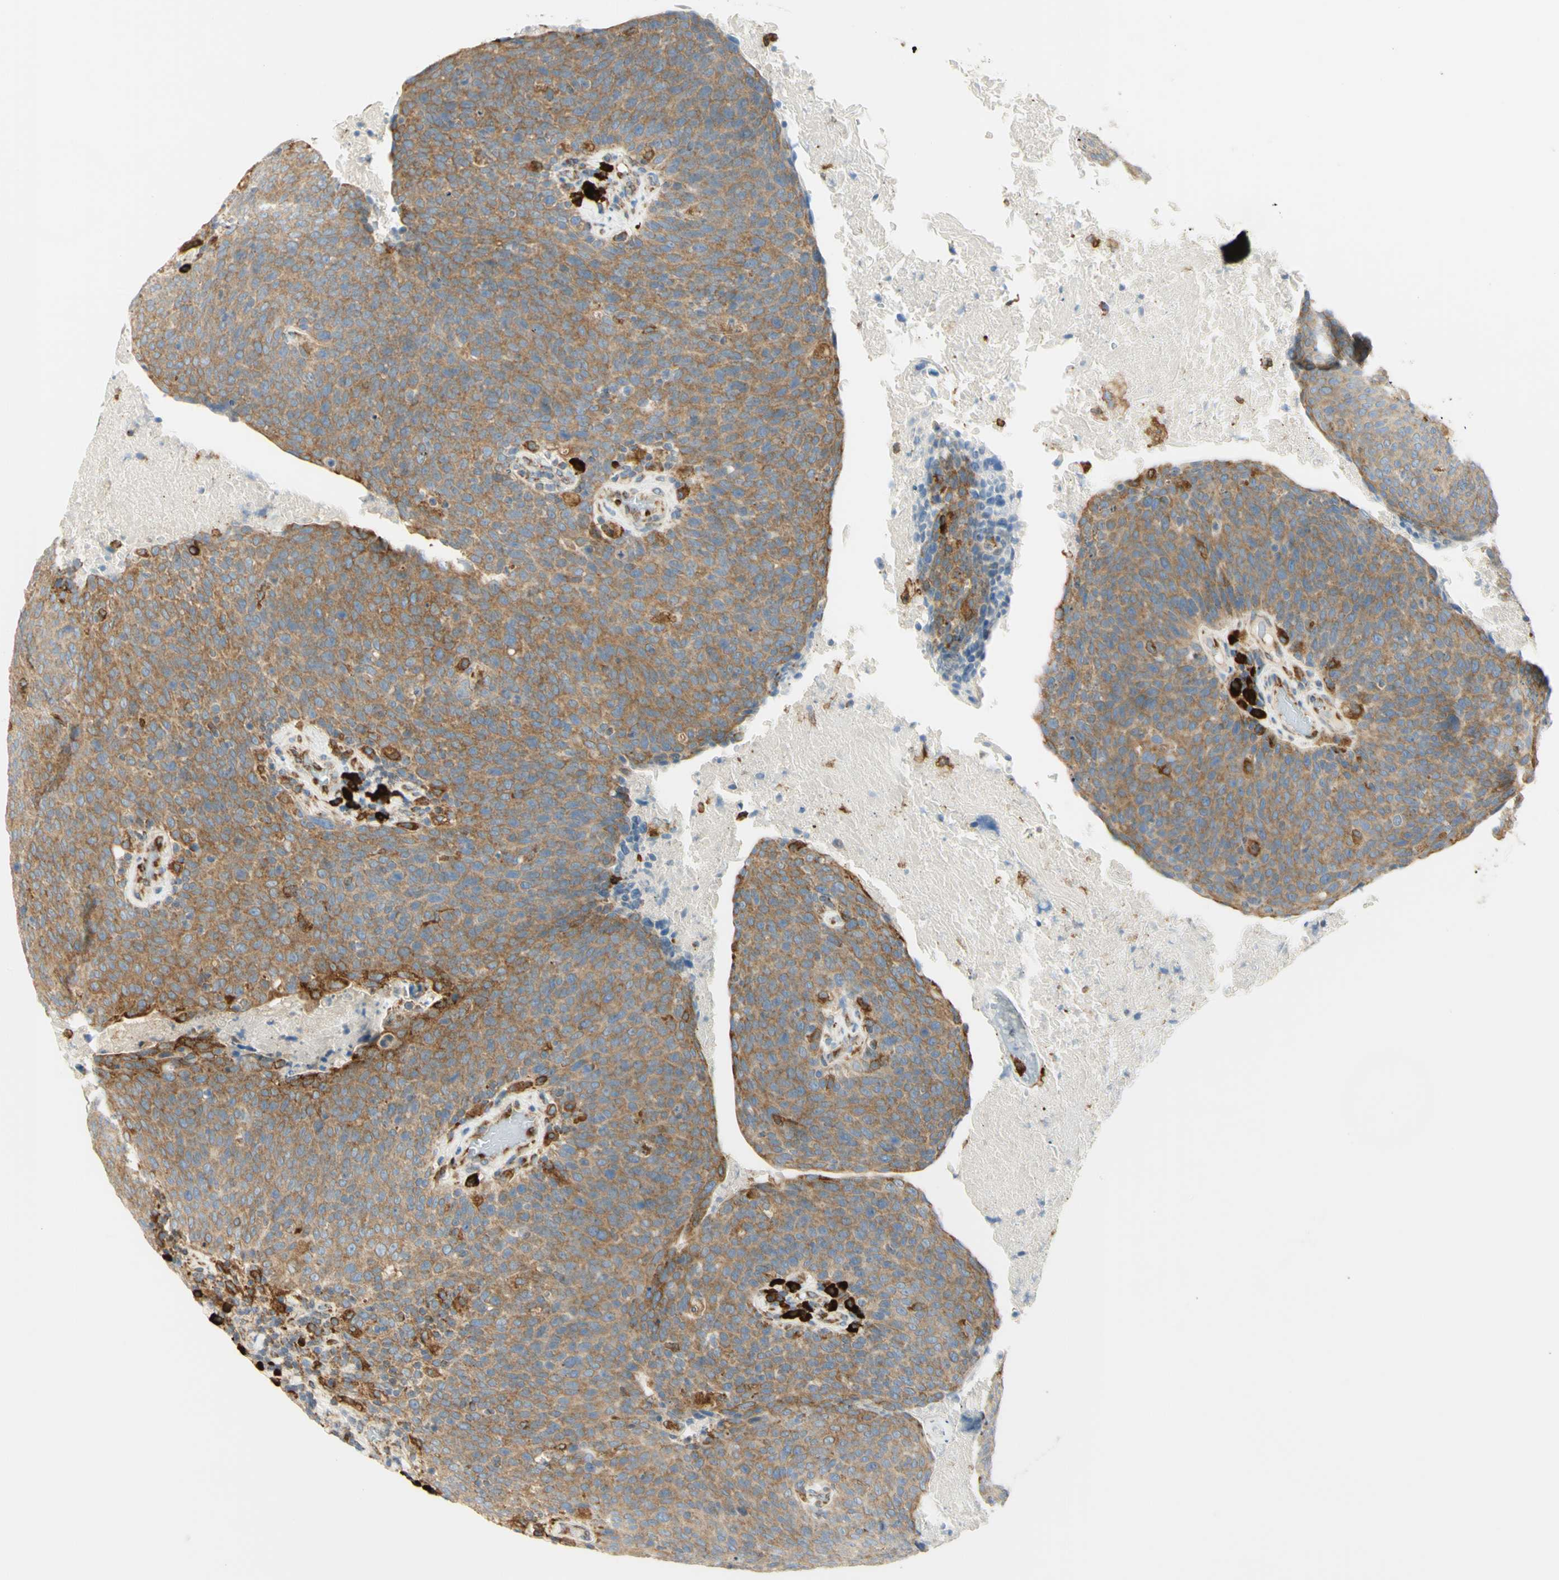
{"staining": {"intensity": "moderate", "quantity": ">75%", "location": "cytoplasmic/membranous"}, "tissue": "head and neck cancer", "cell_type": "Tumor cells", "image_type": "cancer", "snomed": [{"axis": "morphology", "description": "Squamous cell carcinoma, NOS"}, {"axis": "morphology", "description": "Squamous cell carcinoma, metastatic, NOS"}, {"axis": "topography", "description": "Lymph node"}, {"axis": "topography", "description": "Head-Neck"}], "caption": "Immunohistochemistry (IHC) image of human head and neck squamous cell carcinoma stained for a protein (brown), which demonstrates medium levels of moderate cytoplasmic/membranous expression in approximately >75% of tumor cells.", "gene": "MANF", "patient": {"sex": "male", "age": 62}}